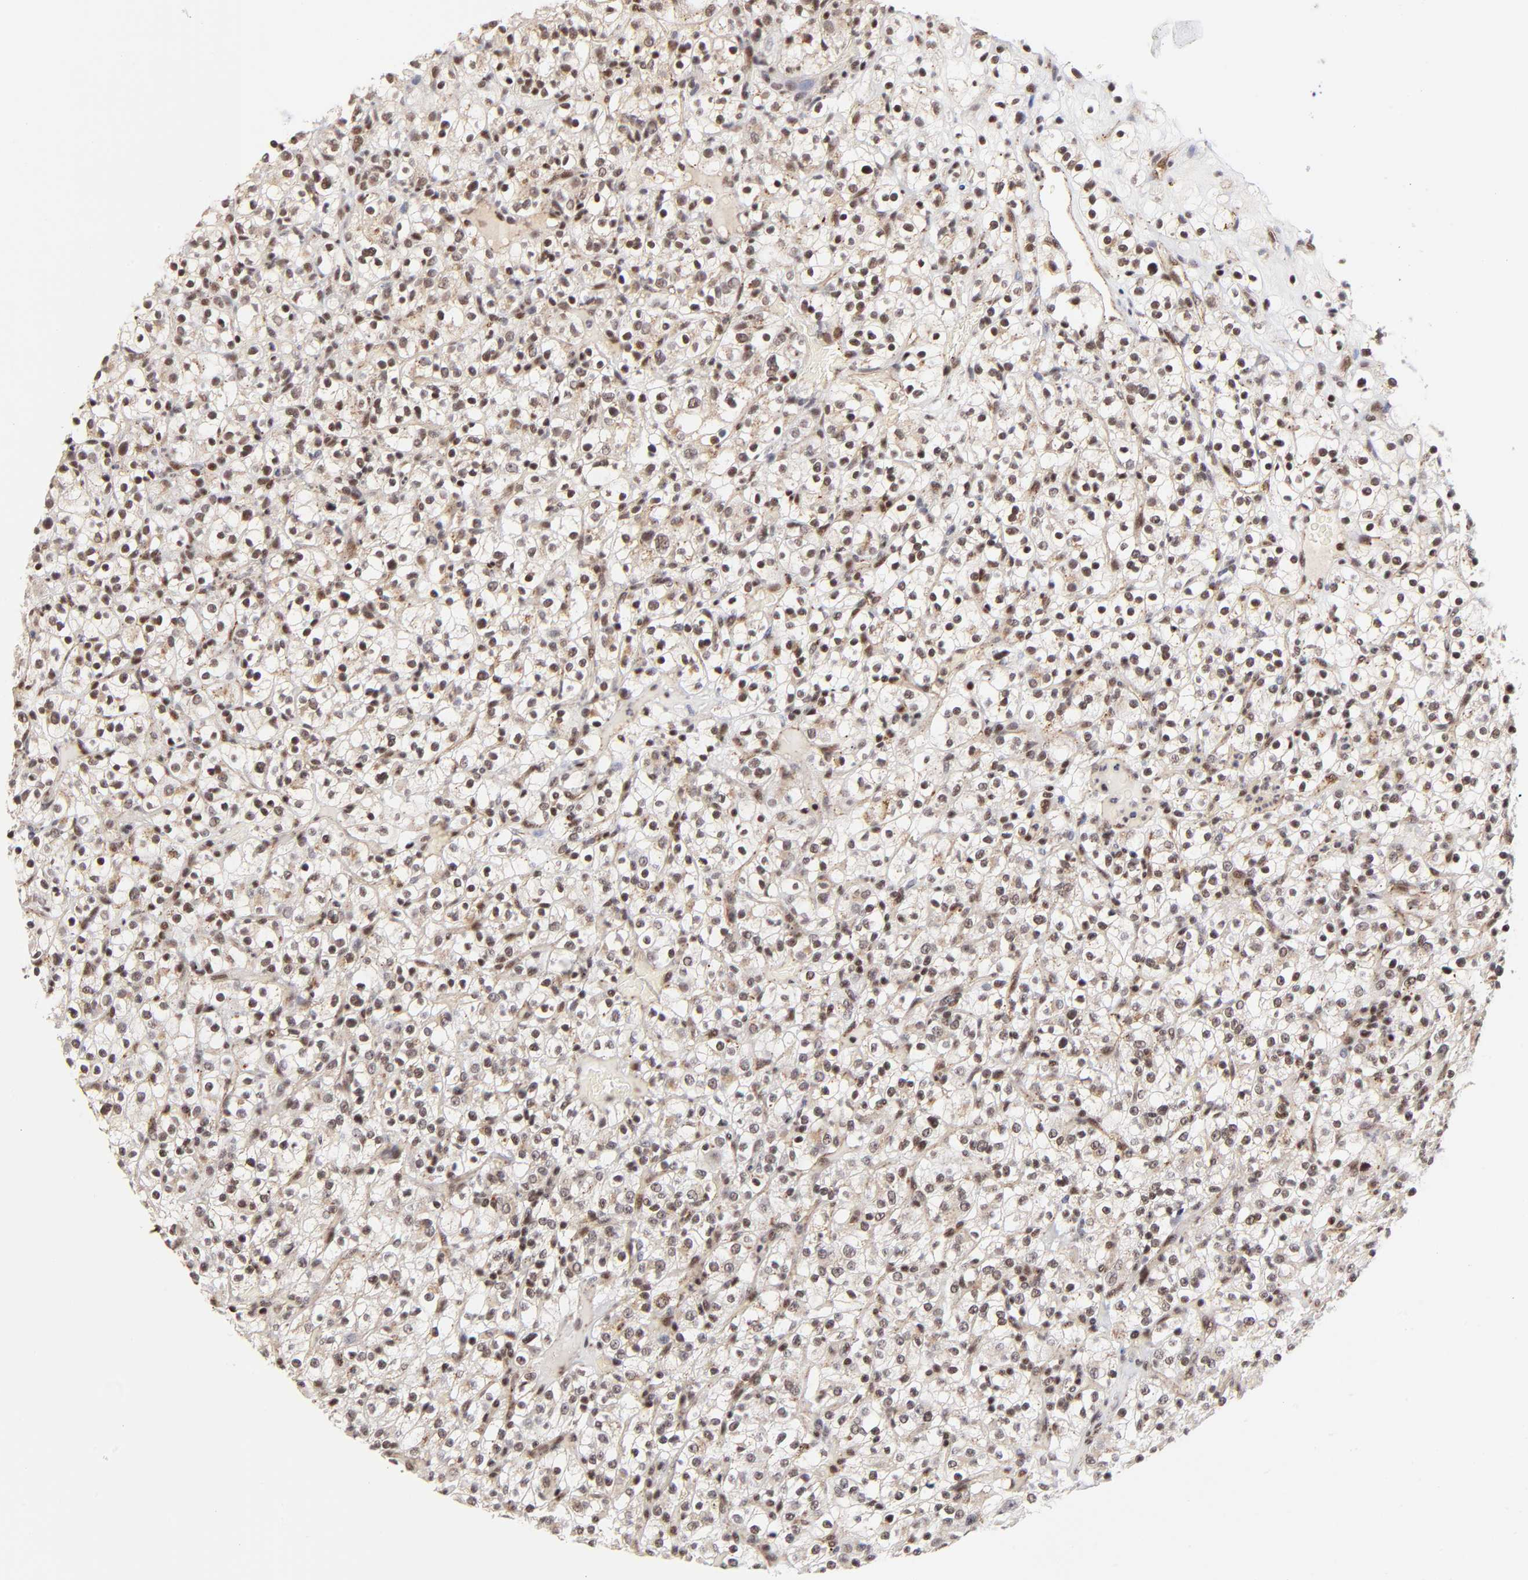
{"staining": {"intensity": "moderate", "quantity": ">75%", "location": "nuclear"}, "tissue": "renal cancer", "cell_type": "Tumor cells", "image_type": "cancer", "snomed": [{"axis": "morphology", "description": "Normal tissue, NOS"}, {"axis": "morphology", "description": "Adenocarcinoma, NOS"}, {"axis": "topography", "description": "Kidney"}], "caption": "There is medium levels of moderate nuclear expression in tumor cells of renal adenocarcinoma, as demonstrated by immunohistochemical staining (brown color).", "gene": "GABPA", "patient": {"sex": "female", "age": 72}}